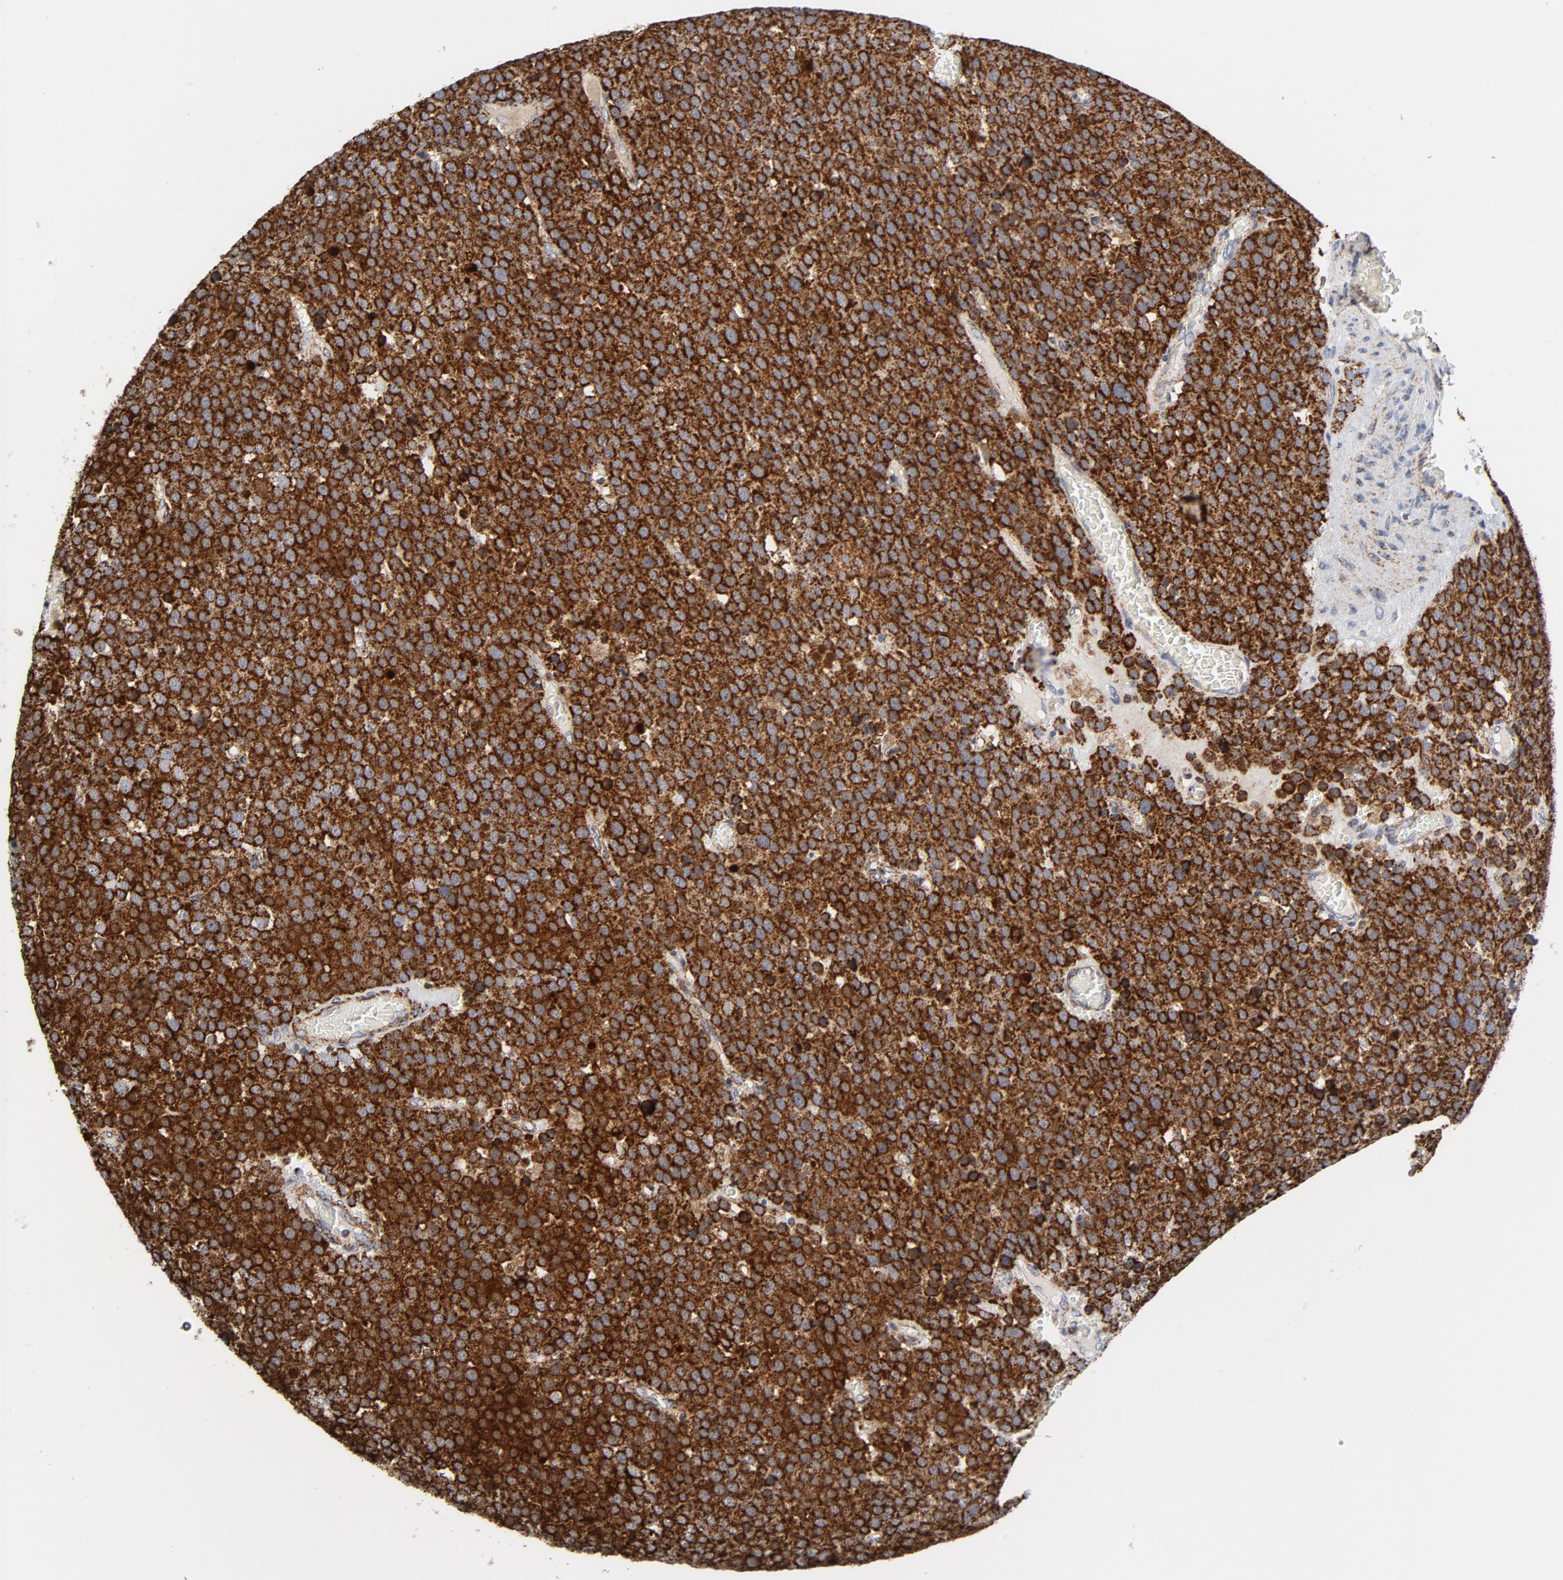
{"staining": {"intensity": "strong", "quantity": ">75%", "location": "cytoplasmic/membranous"}, "tissue": "testis cancer", "cell_type": "Tumor cells", "image_type": "cancer", "snomed": [{"axis": "morphology", "description": "Seminoma, NOS"}, {"axis": "topography", "description": "Testis"}], "caption": "Human testis cancer stained with a protein marker displays strong staining in tumor cells.", "gene": "CYCS", "patient": {"sex": "male", "age": 71}}